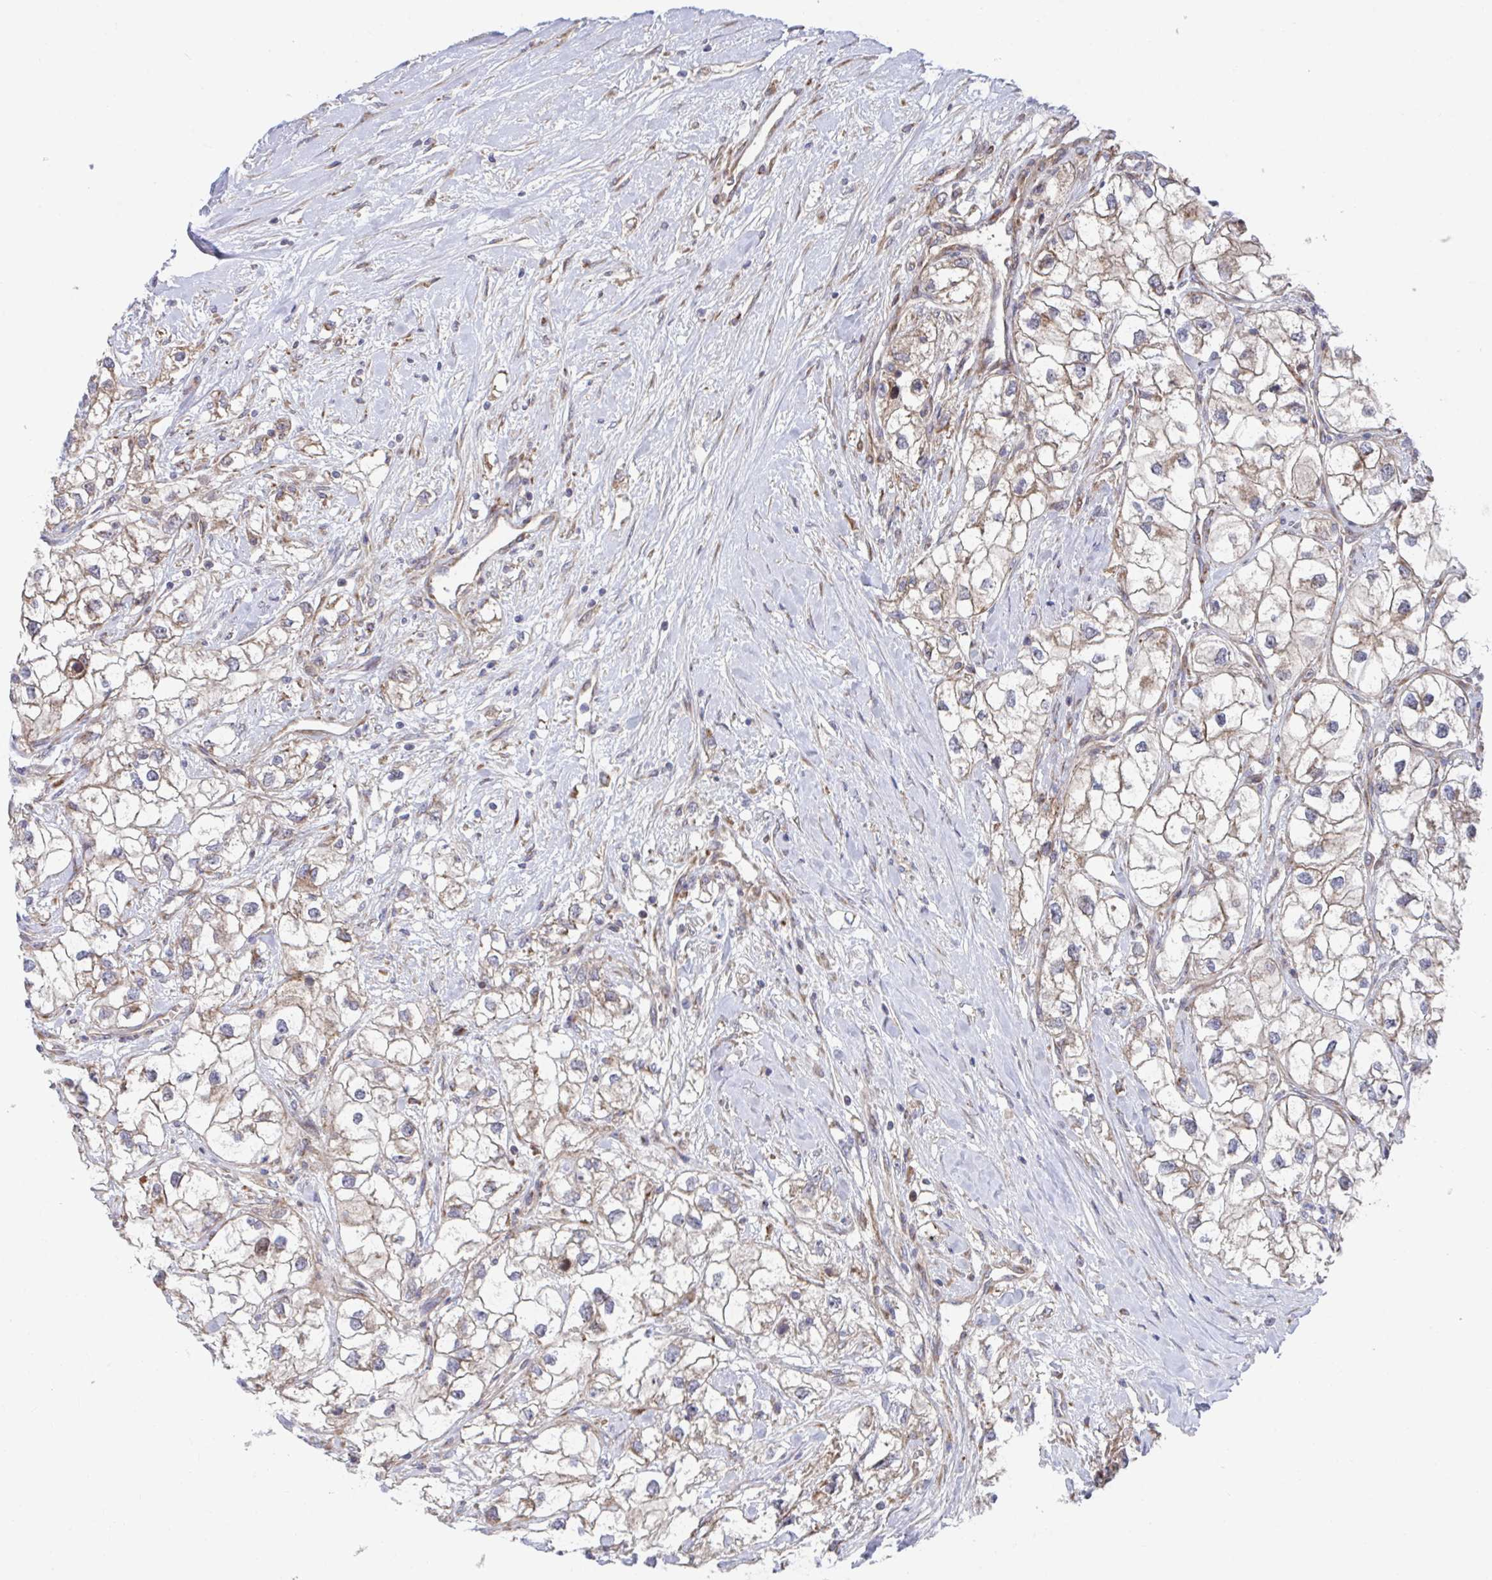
{"staining": {"intensity": "weak", "quantity": ">75%", "location": "cytoplasmic/membranous"}, "tissue": "renal cancer", "cell_type": "Tumor cells", "image_type": "cancer", "snomed": [{"axis": "morphology", "description": "Adenocarcinoma, NOS"}, {"axis": "topography", "description": "Kidney"}], "caption": "Immunohistochemical staining of renal adenocarcinoma displays weak cytoplasmic/membranous protein staining in about >75% of tumor cells. (brown staining indicates protein expression, while blue staining denotes nuclei).", "gene": "FJX1", "patient": {"sex": "male", "age": 59}}